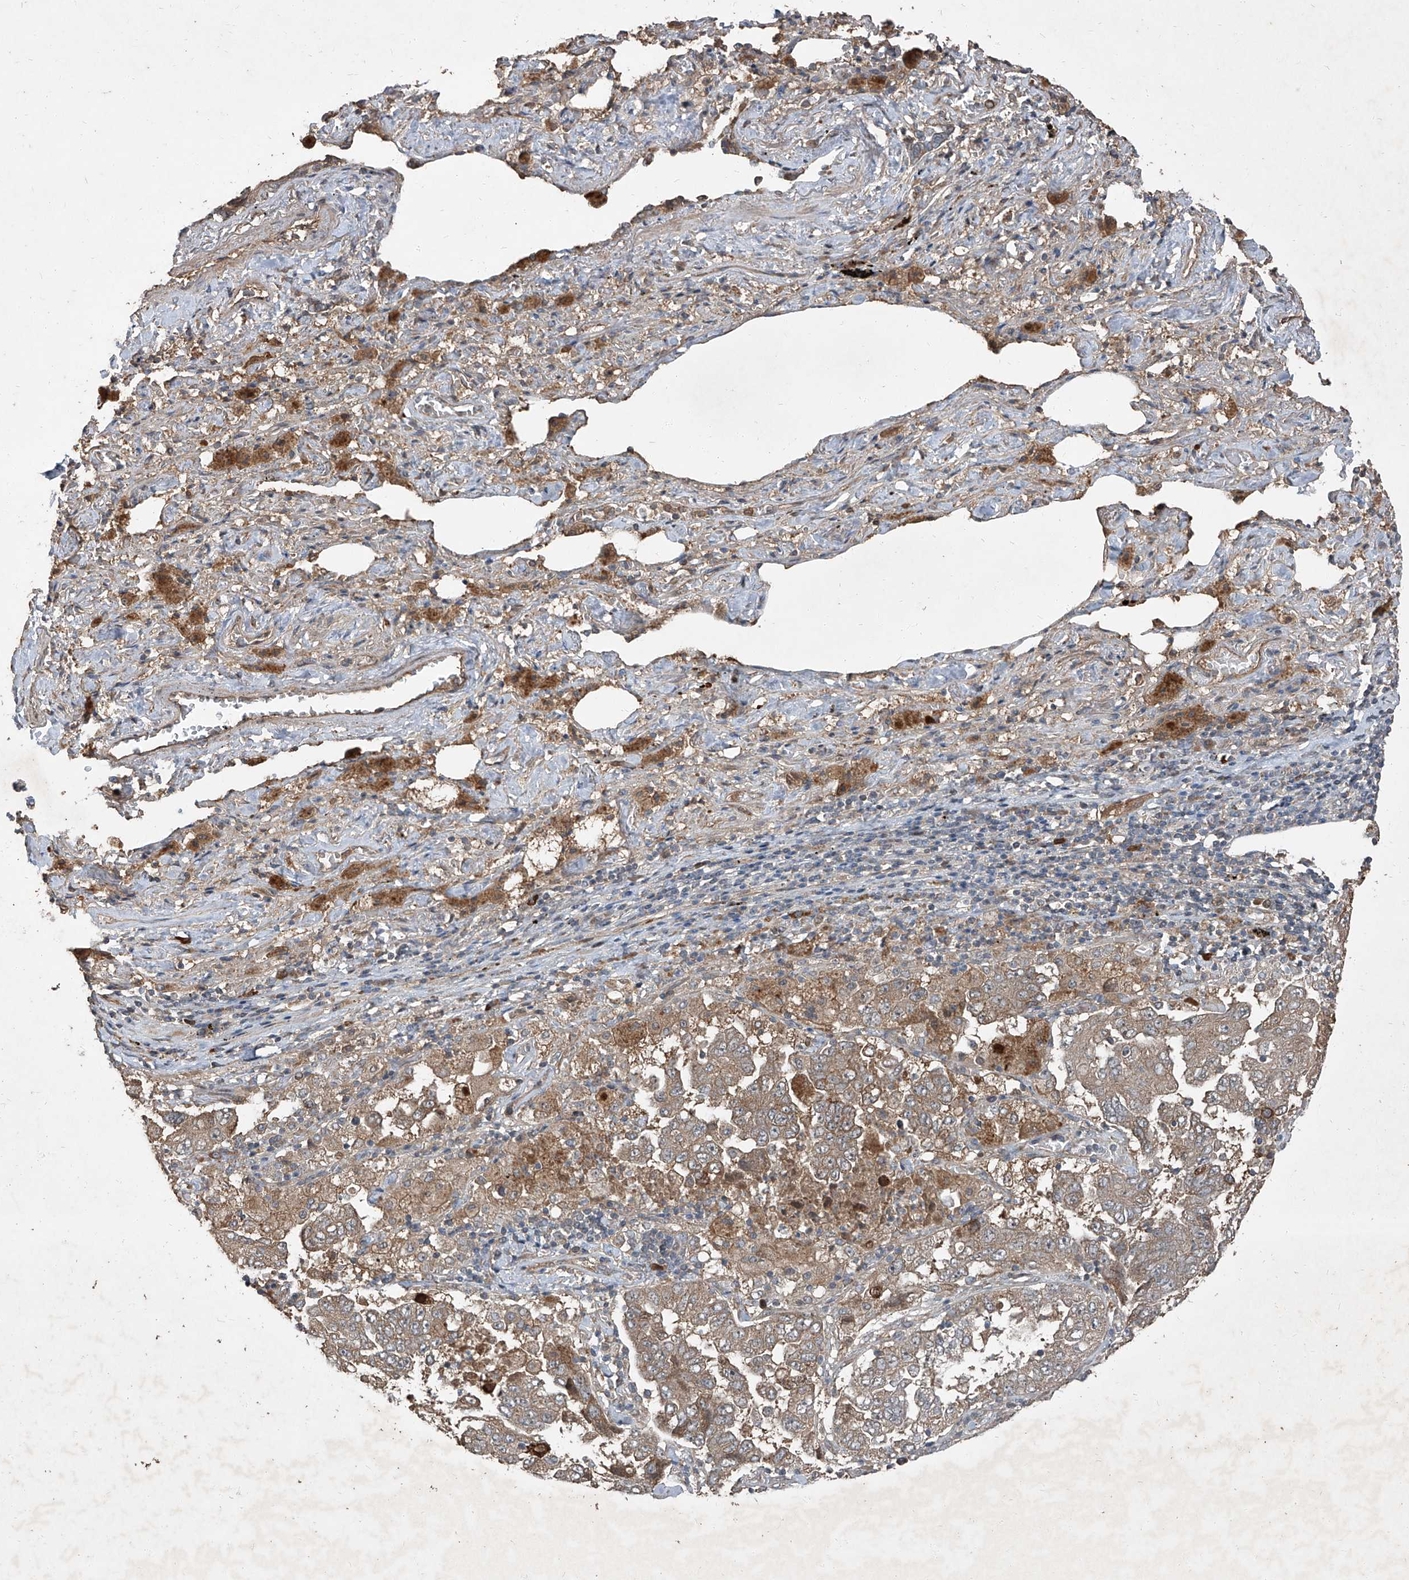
{"staining": {"intensity": "moderate", "quantity": ">75%", "location": "cytoplasmic/membranous"}, "tissue": "lung cancer", "cell_type": "Tumor cells", "image_type": "cancer", "snomed": [{"axis": "morphology", "description": "Adenocarcinoma, NOS"}, {"axis": "topography", "description": "Lung"}], "caption": "Protein staining of lung cancer (adenocarcinoma) tissue reveals moderate cytoplasmic/membranous expression in approximately >75% of tumor cells. (brown staining indicates protein expression, while blue staining denotes nuclei).", "gene": "CCN1", "patient": {"sex": "female", "age": 51}}